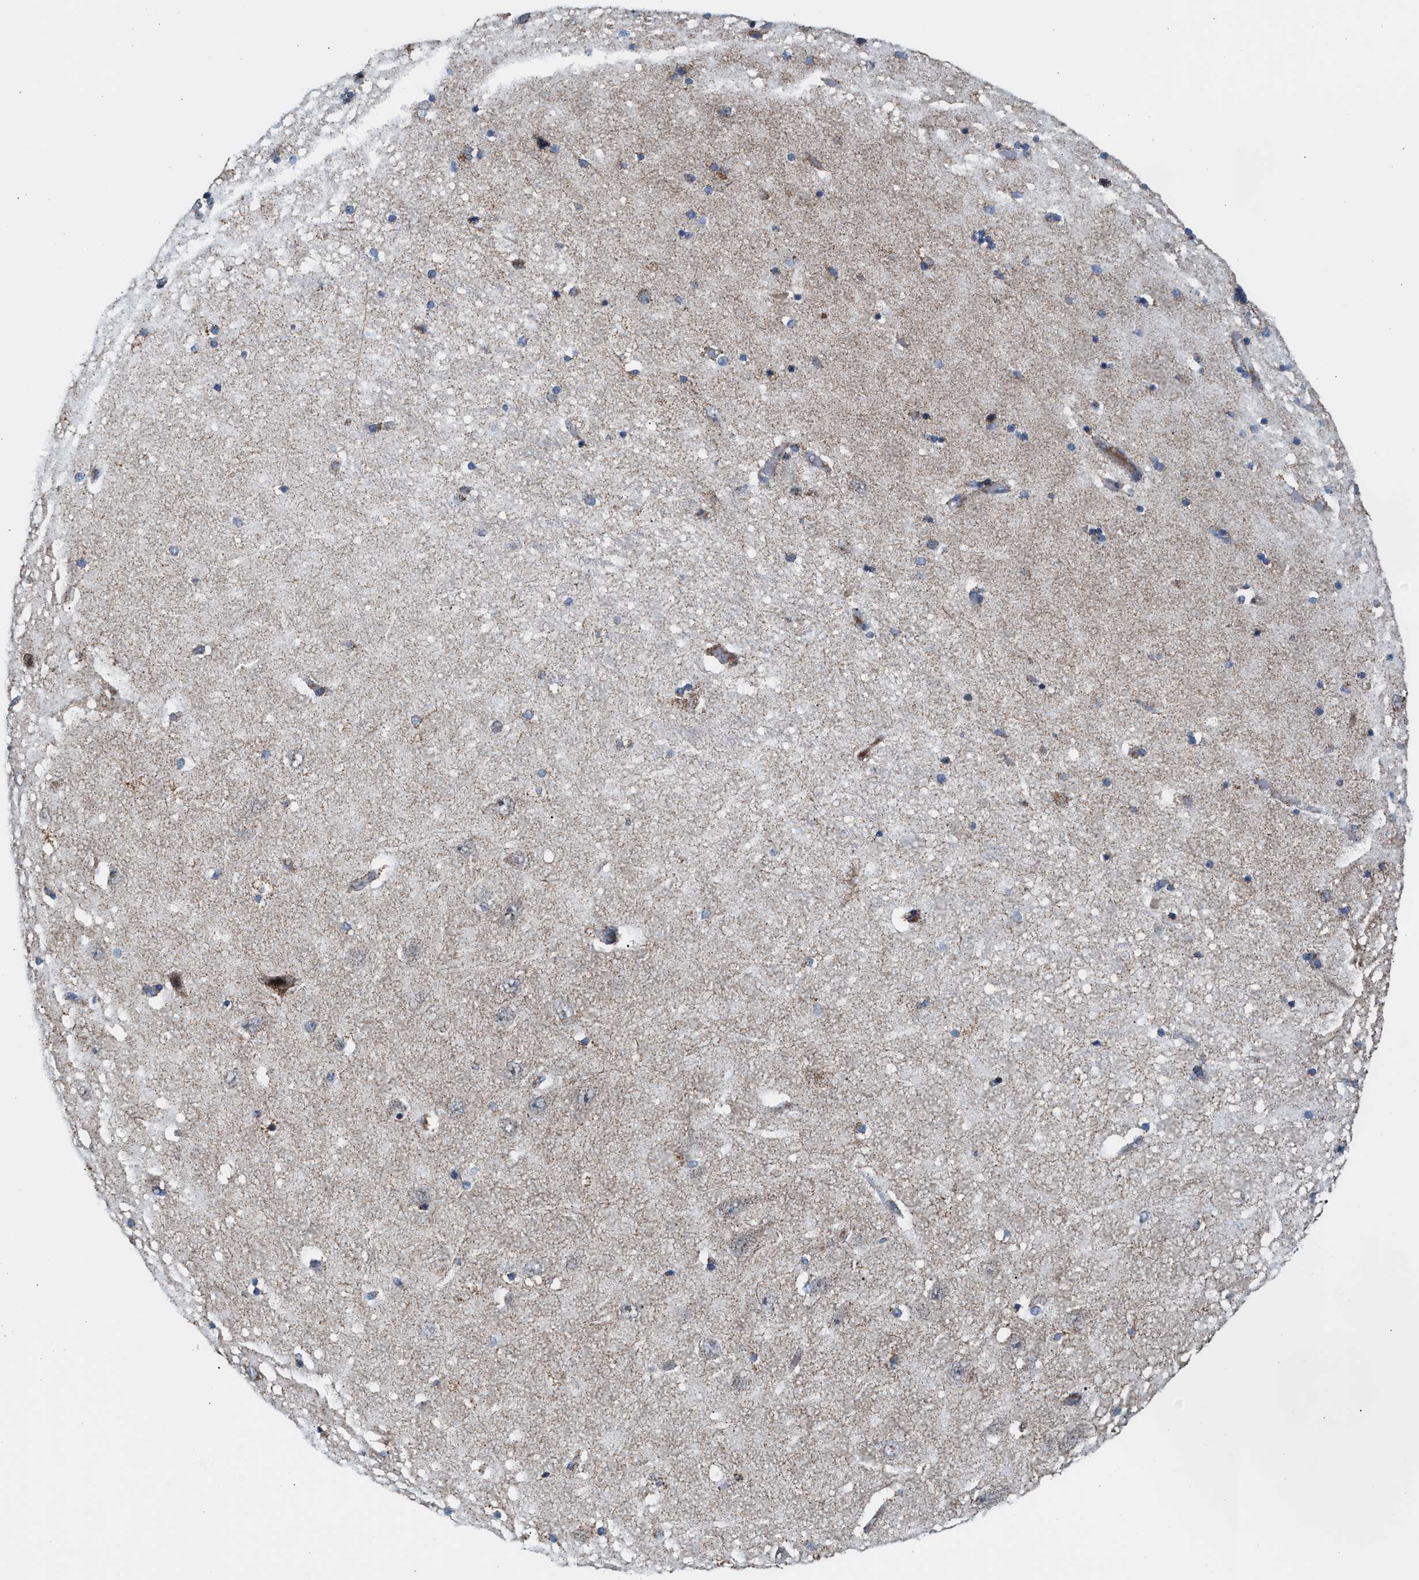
{"staining": {"intensity": "moderate", "quantity": "<25%", "location": "cytoplasmic/membranous"}, "tissue": "hippocampus", "cell_type": "Glial cells", "image_type": "normal", "snomed": [{"axis": "morphology", "description": "Normal tissue, NOS"}, {"axis": "topography", "description": "Hippocampus"}], "caption": "The photomicrograph demonstrates immunohistochemical staining of benign hippocampus. There is moderate cytoplasmic/membranous positivity is identified in about <25% of glial cells. The staining is performed using DAB brown chromogen to label protein expression. The nuclei are counter-stained blue using hematoxylin.", "gene": "PMPCA", "patient": {"sex": "female", "age": 54}}